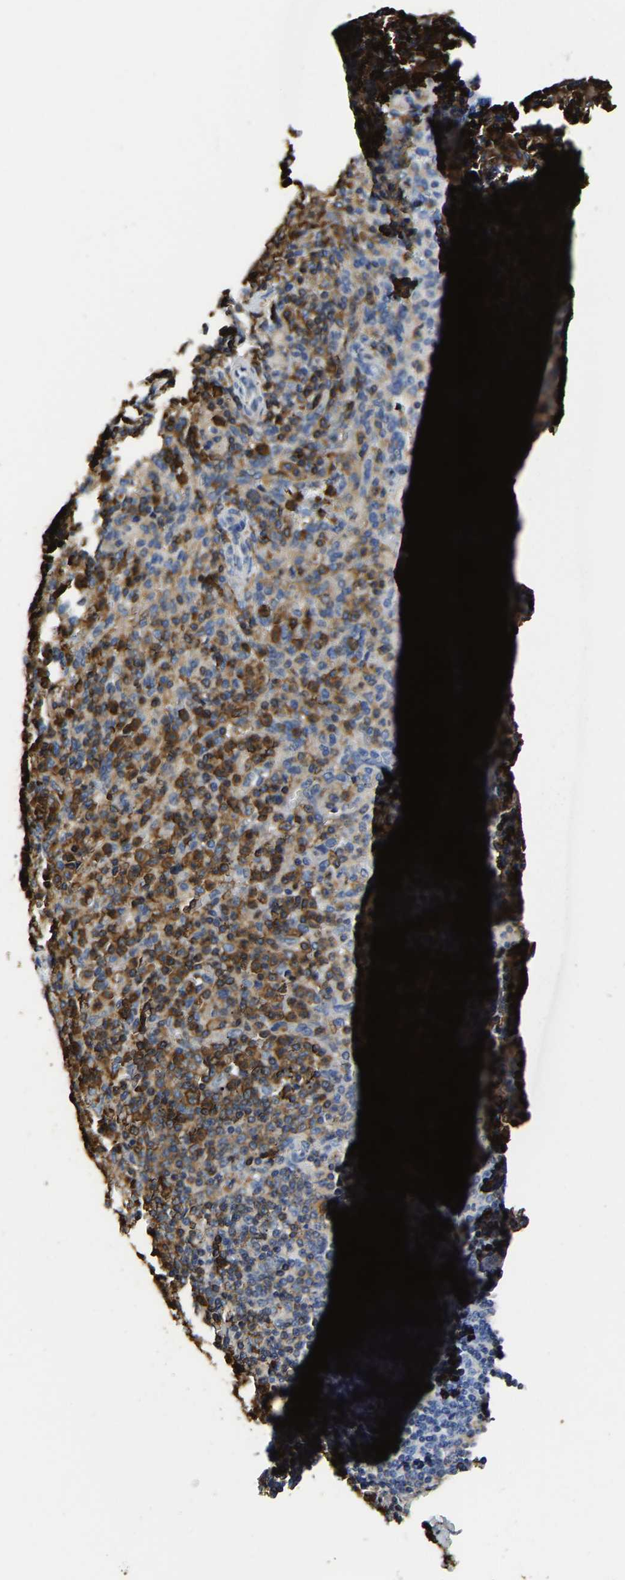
{"staining": {"intensity": "strong", "quantity": "25%-75%", "location": "cytoplasmic/membranous"}, "tissue": "spleen", "cell_type": "Cells in red pulp", "image_type": "normal", "snomed": [{"axis": "morphology", "description": "Normal tissue, NOS"}, {"axis": "topography", "description": "Spleen"}], "caption": "Strong cytoplasmic/membranous protein expression is identified in approximately 25%-75% of cells in red pulp in spleen.", "gene": "TRAF6", "patient": {"sex": "male", "age": 36}}